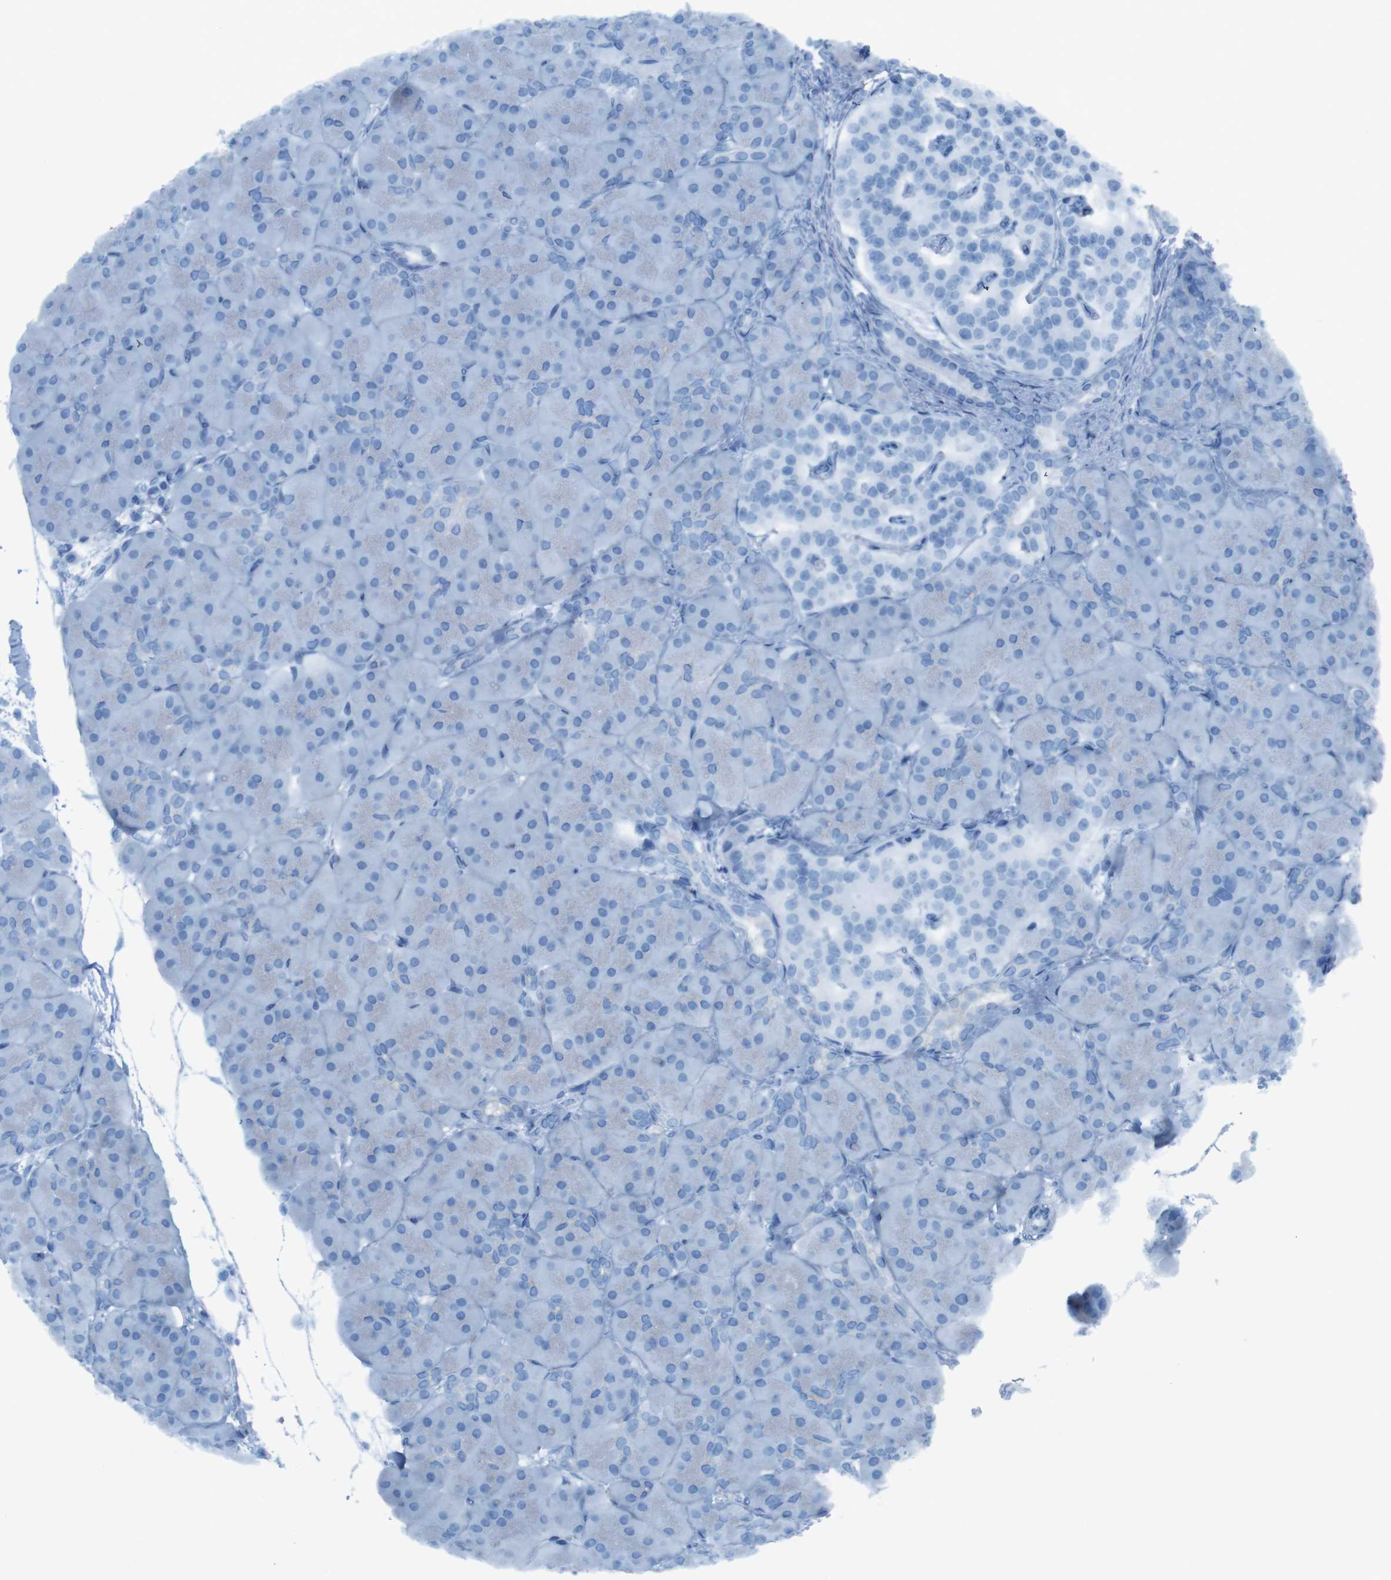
{"staining": {"intensity": "weak", "quantity": "<25%", "location": "cytoplasmic/membranous"}, "tissue": "pancreas", "cell_type": "Exocrine glandular cells", "image_type": "normal", "snomed": [{"axis": "morphology", "description": "Normal tissue, NOS"}, {"axis": "topography", "description": "Pancreas"}], "caption": "IHC photomicrograph of normal pancreas: pancreas stained with DAB (3,3'-diaminobenzidine) demonstrates no significant protein staining in exocrine glandular cells. (DAB (3,3'-diaminobenzidine) immunohistochemistry visualized using brightfield microscopy, high magnification).", "gene": "MOGAT3", "patient": {"sex": "male", "age": 66}}